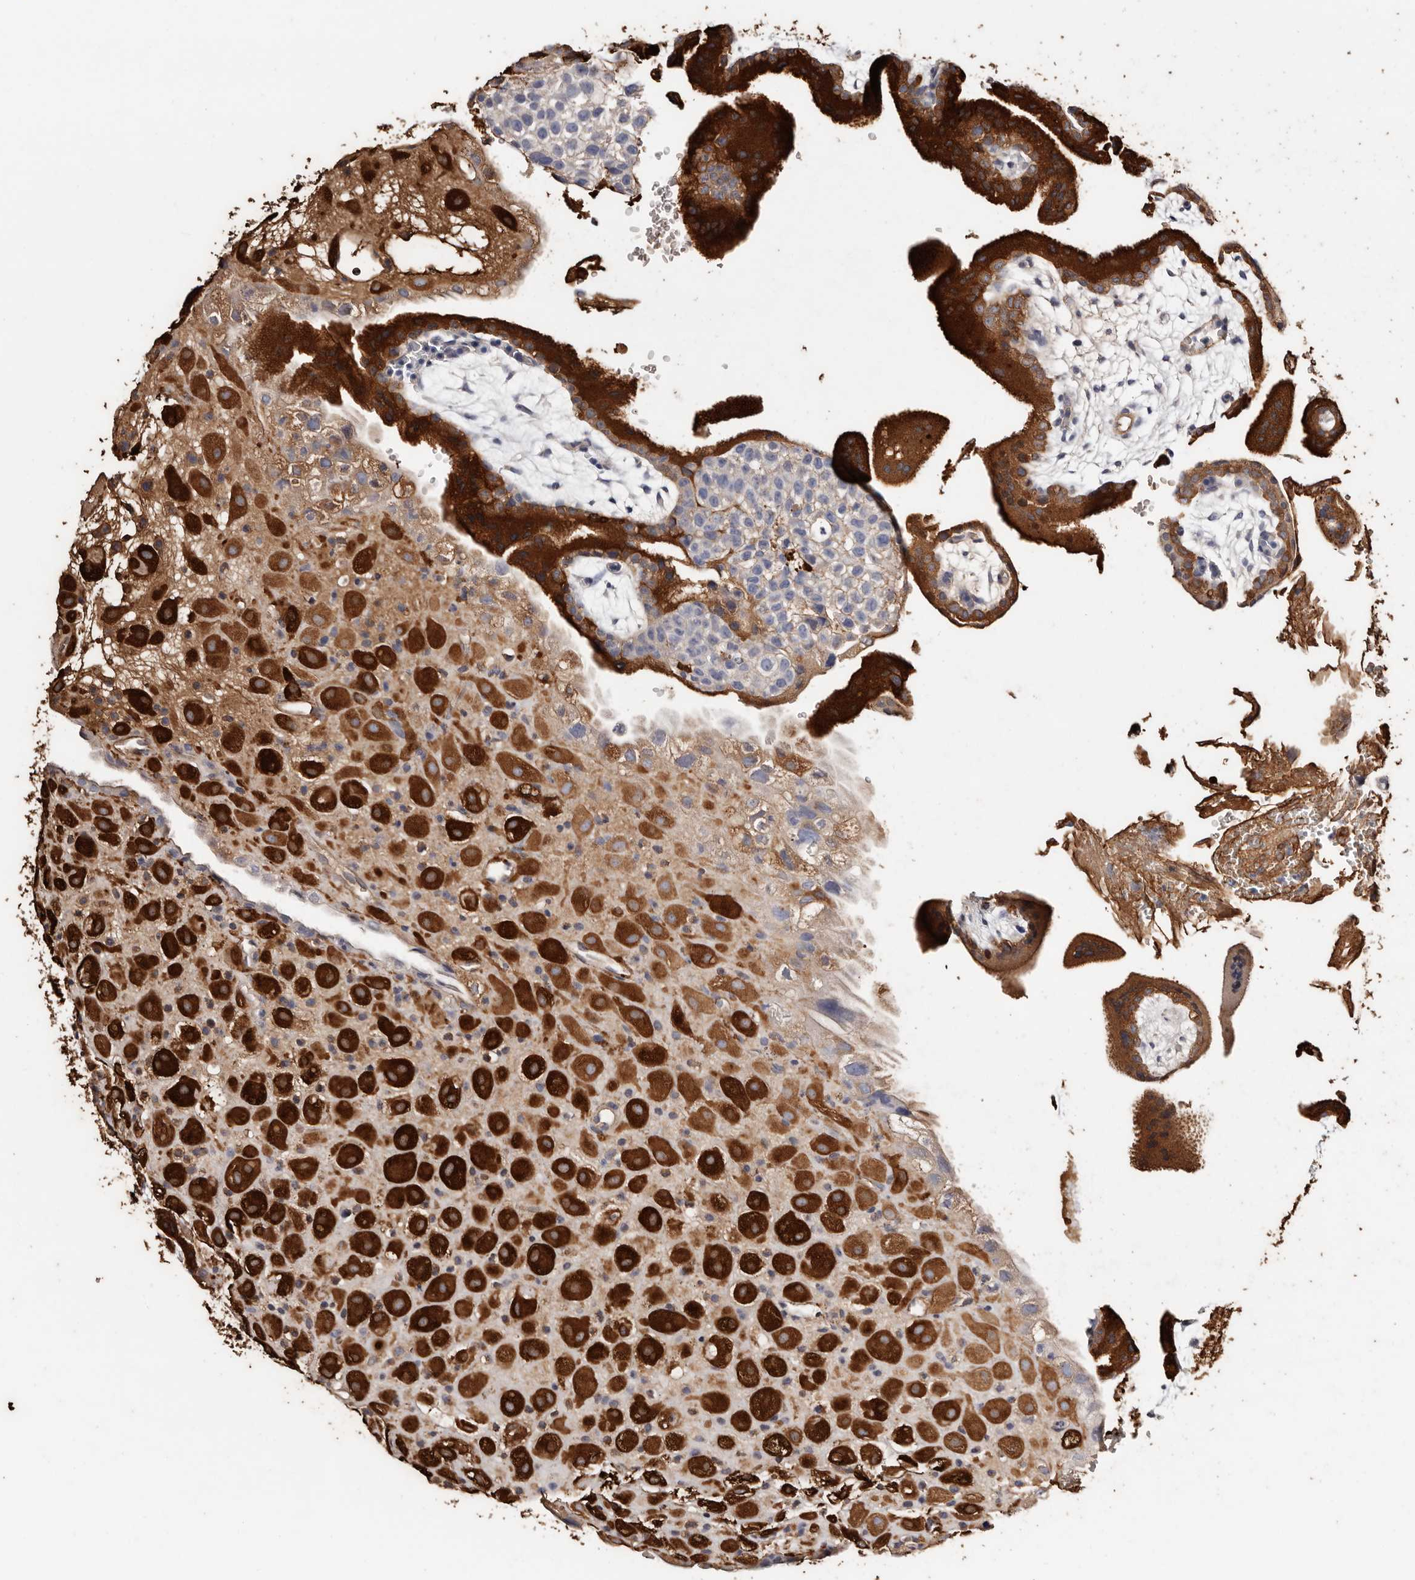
{"staining": {"intensity": "strong", "quantity": ">75%", "location": "cytoplasmic/membranous"}, "tissue": "placenta", "cell_type": "Decidual cells", "image_type": "normal", "snomed": [{"axis": "morphology", "description": "Normal tissue, NOS"}, {"axis": "topography", "description": "Placenta"}], "caption": "This histopathology image demonstrates immunohistochemistry (IHC) staining of normal human placenta, with high strong cytoplasmic/membranous expression in about >75% of decidual cells.", "gene": "TGM2", "patient": {"sex": "female", "age": 35}}